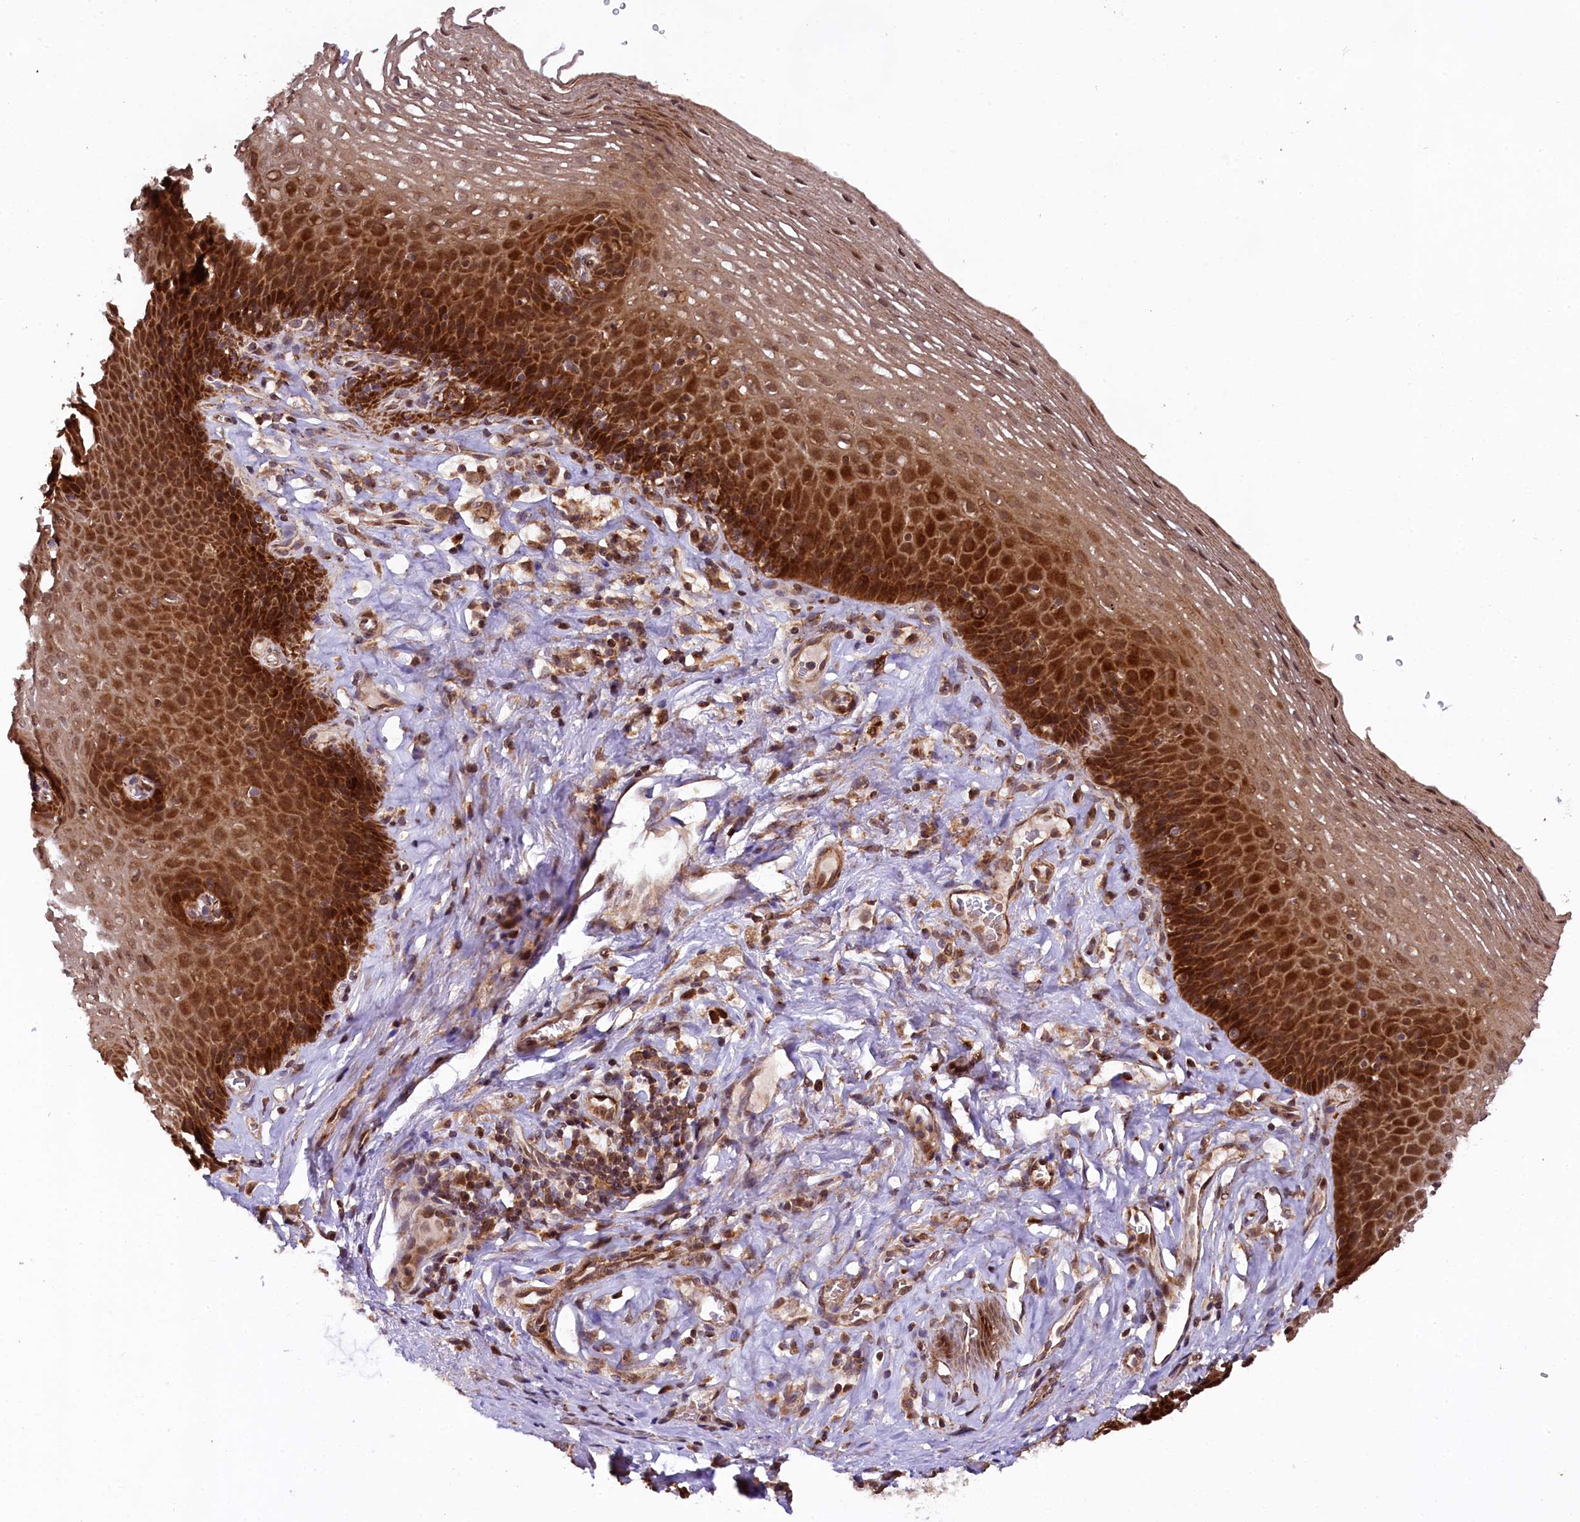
{"staining": {"intensity": "strong", "quantity": ">75%", "location": "cytoplasmic/membranous,nuclear"}, "tissue": "esophagus", "cell_type": "Squamous epithelial cells", "image_type": "normal", "snomed": [{"axis": "morphology", "description": "Normal tissue, NOS"}, {"axis": "topography", "description": "Esophagus"}], "caption": "This image displays benign esophagus stained with immunohistochemistry to label a protein in brown. The cytoplasmic/membranous,nuclear of squamous epithelial cells show strong positivity for the protein. Nuclei are counter-stained blue.", "gene": "DOHH", "patient": {"sex": "female", "age": 66}}